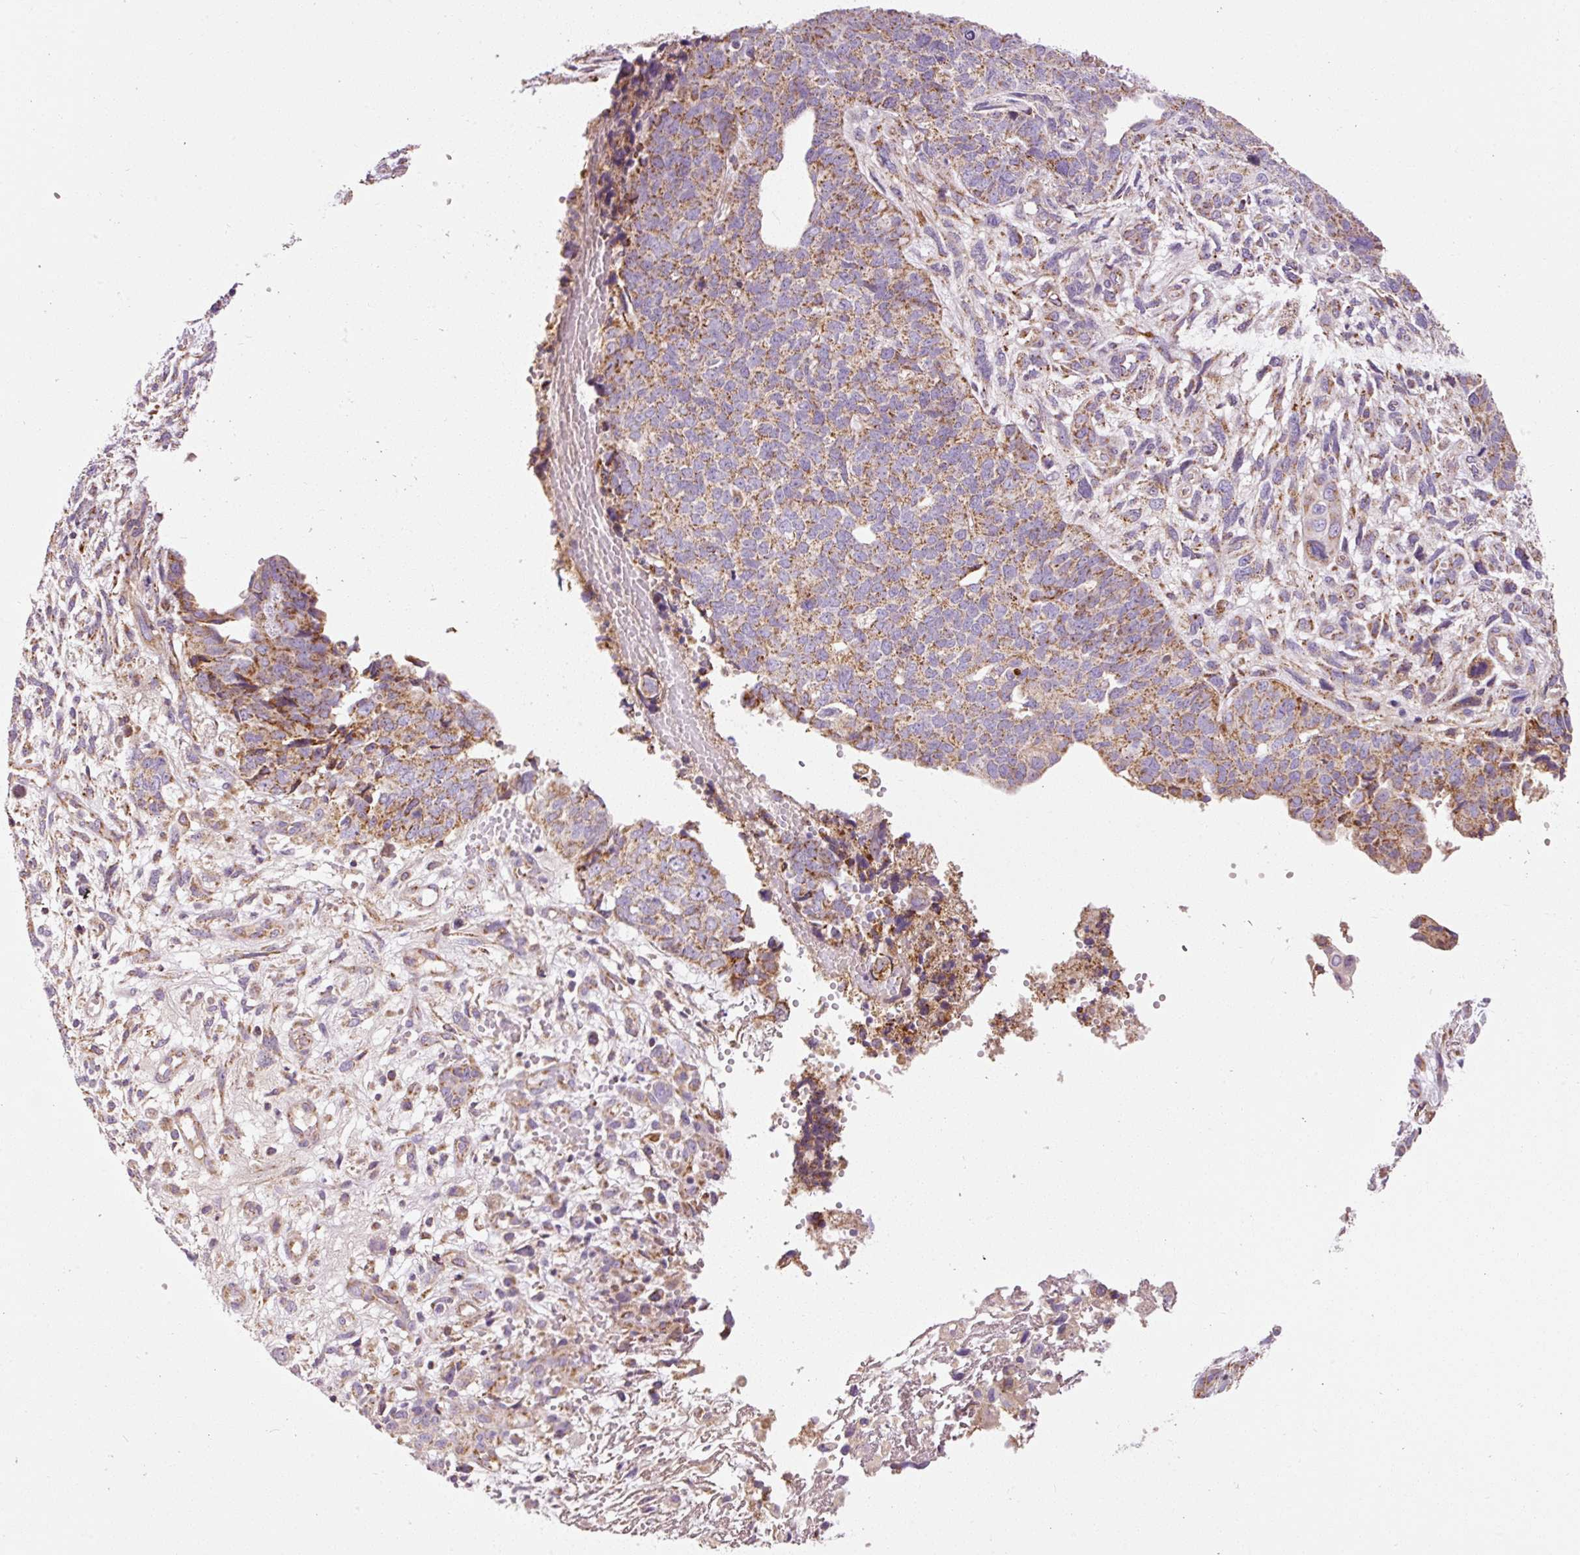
{"staining": {"intensity": "moderate", "quantity": "25%-75%", "location": "cytoplasmic/membranous"}, "tissue": "cervical cancer", "cell_type": "Tumor cells", "image_type": "cancer", "snomed": [{"axis": "morphology", "description": "Squamous cell carcinoma, NOS"}, {"axis": "topography", "description": "Cervix"}], "caption": "A brown stain labels moderate cytoplasmic/membranous expression of a protein in cervical cancer (squamous cell carcinoma) tumor cells. The protein of interest is shown in brown color, while the nuclei are stained blue.", "gene": "NDUFB4", "patient": {"sex": "female", "age": 63}}